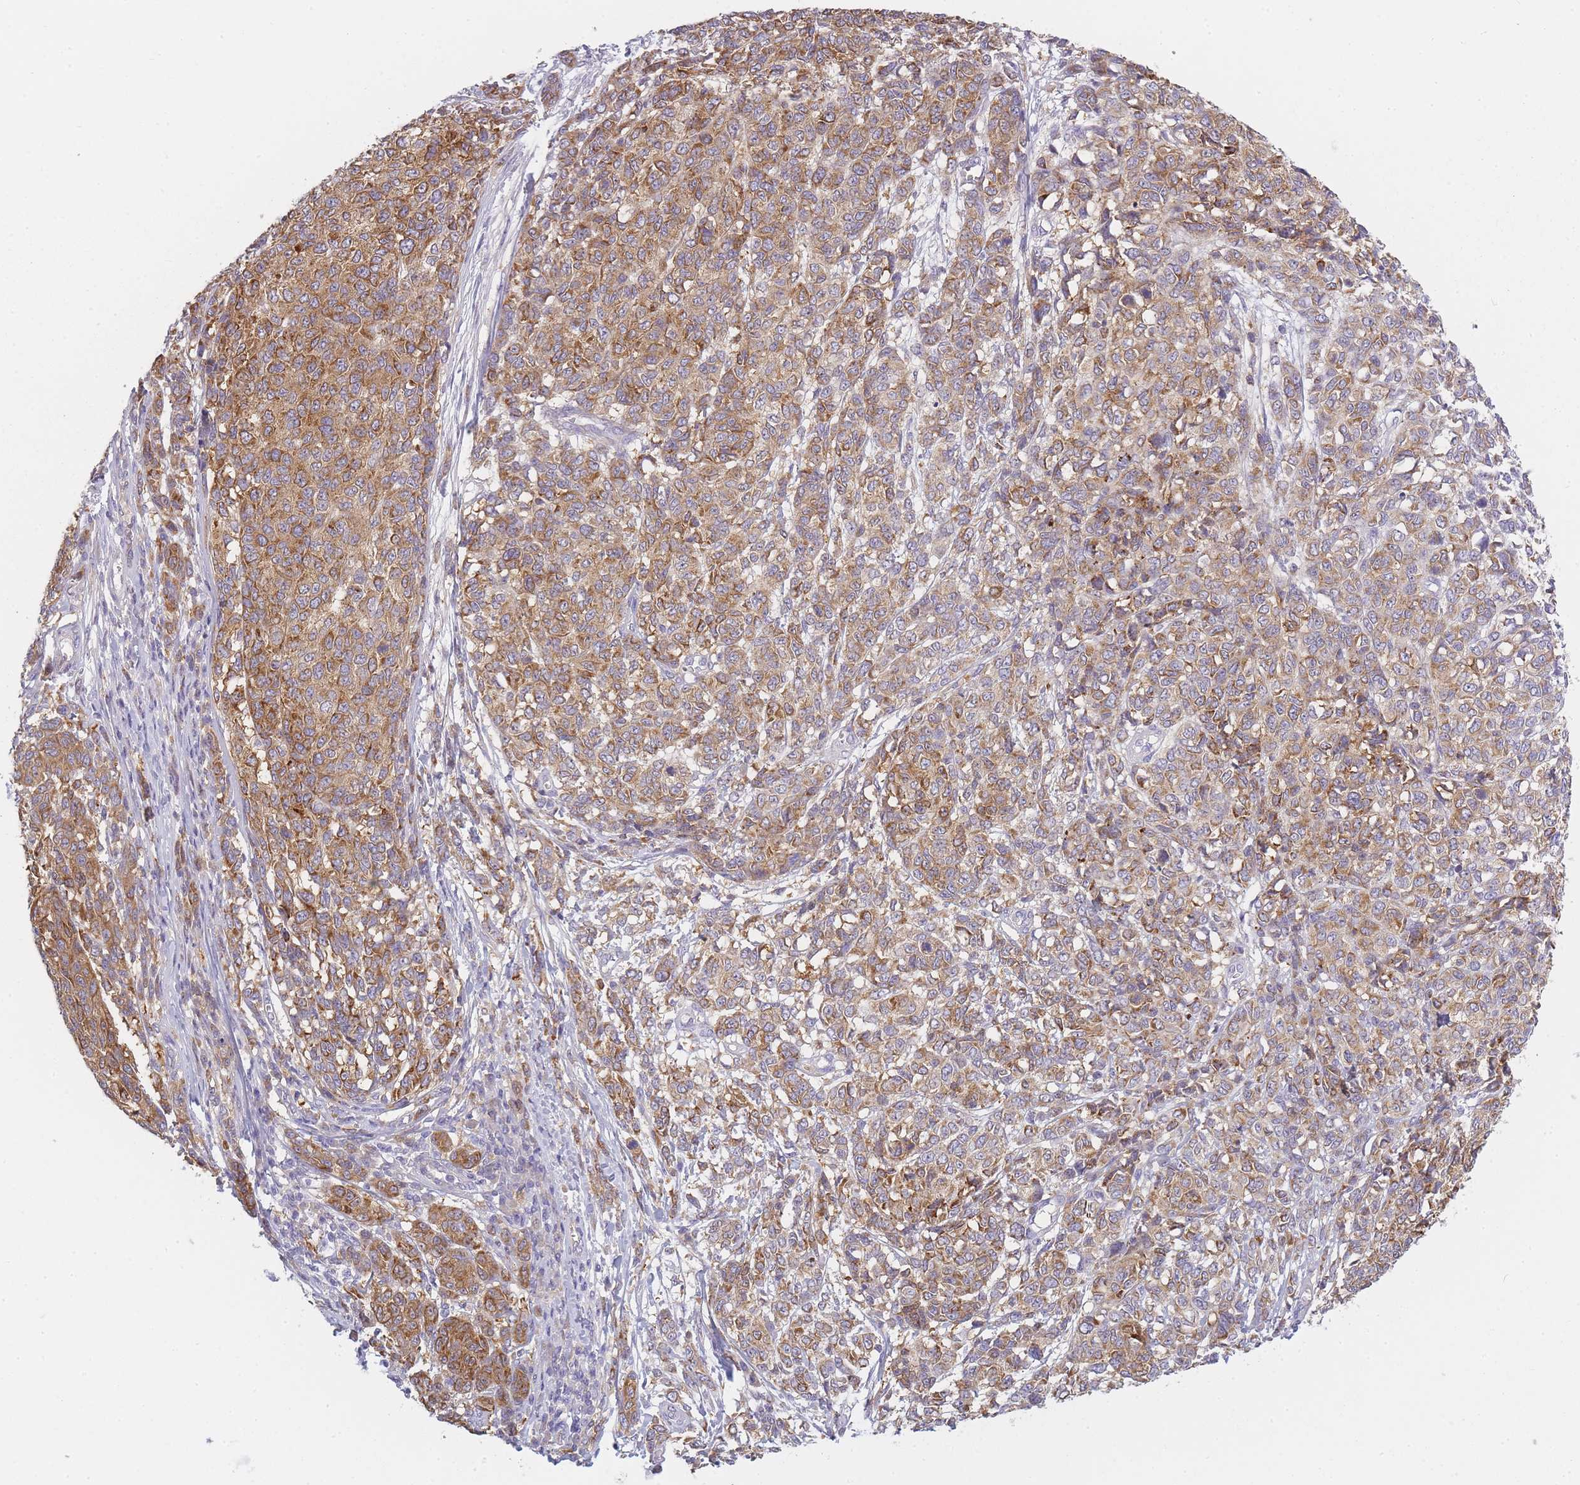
{"staining": {"intensity": "moderate", "quantity": ">75%", "location": "cytoplasmic/membranous"}, "tissue": "melanoma", "cell_type": "Tumor cells", "image_type": "cancer", "snomed": [{"axis": "morphology", "description": "Malignant melanoma, NOS"}, {"axis": "topography", "description": "Skin"}], "caption": "Malignant melanoma stained for a protein (brown) demonstrates moderate cytoplasmic/membranous positive staining in about >75% of tumor cells.", "gene": "AP3M2", "patient": {"sex": "male", "age": 49}}